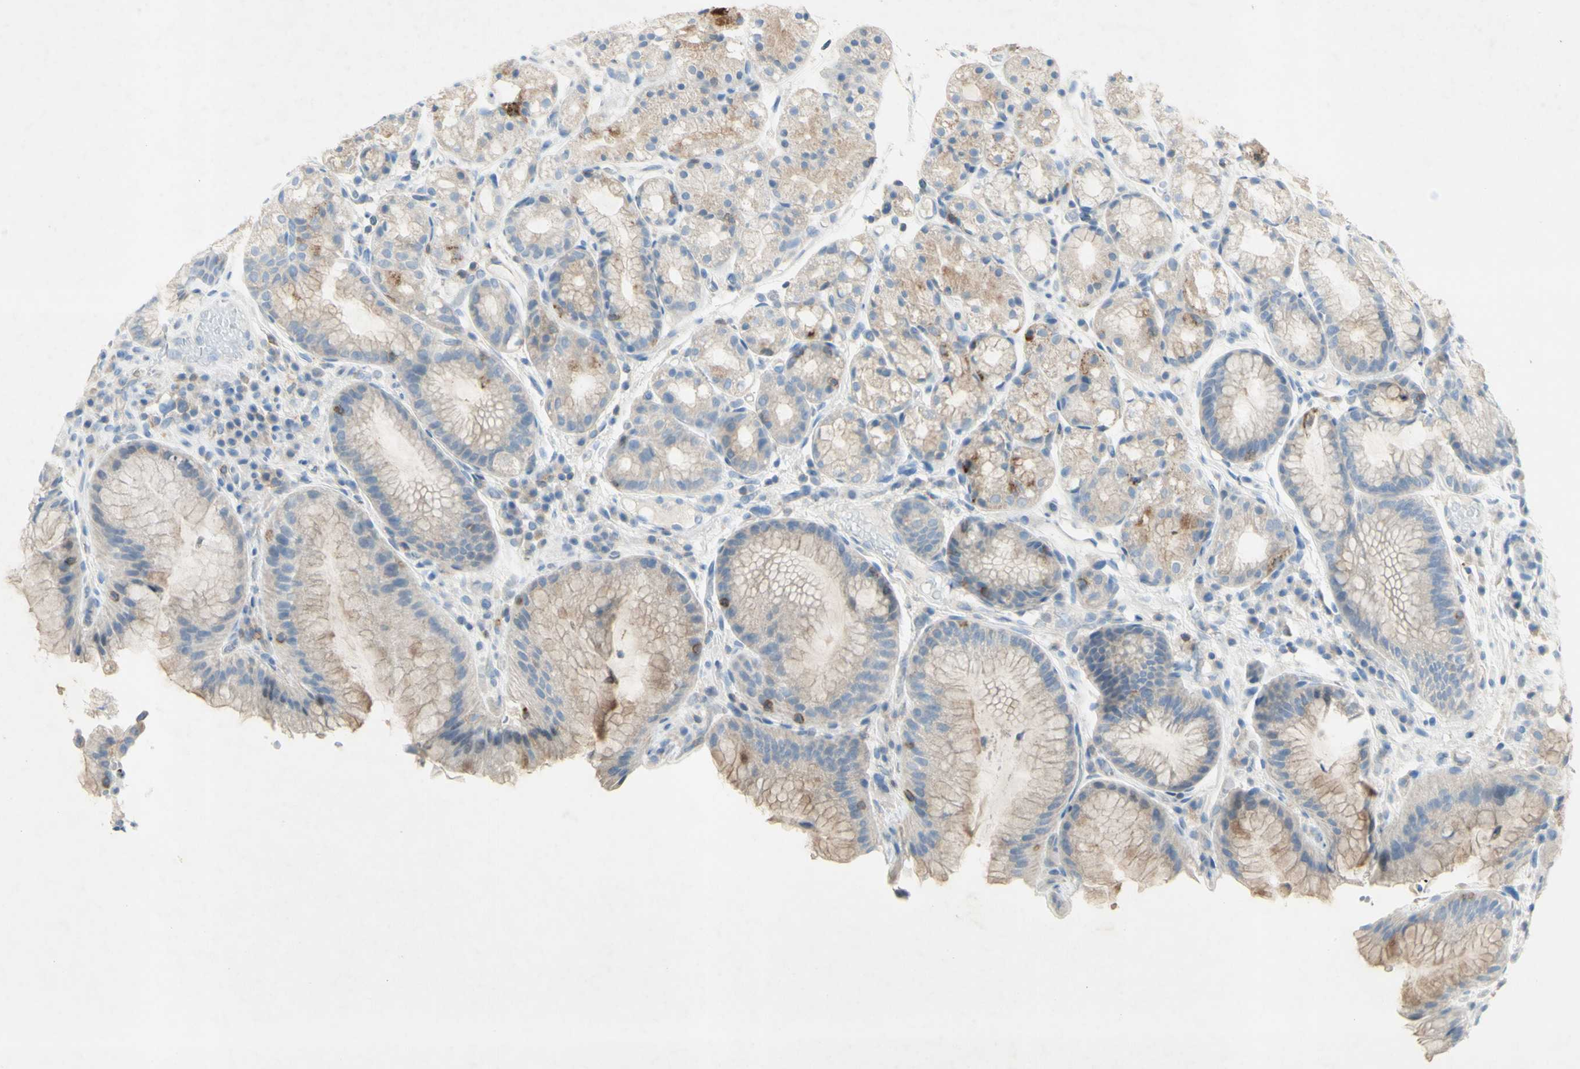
{"staining": {"intensity": "moderate", "quantity": "<25%", "location": "cytoplasmic/membranous"}, "tissue": "stomach", "cell_type": "Glandular cells", "image_type": "normal", "snomed": [{"axis": "morphology", "description": "Normal tissue, NOS"}, {"axis": "topography", "description": "Stomach, upper"}], "caption": "Immunohistochemical staining of normal stomach reveals moderate cytoplasmic/membranous protein expression in approximately <25% of glandular cells. (DAB (3,3'-diaminobenzidine) = brown stain, brightfield microscopy at high magnification).", "gene": "GDF15", "patient": {"sex": "male", "age": 72}}